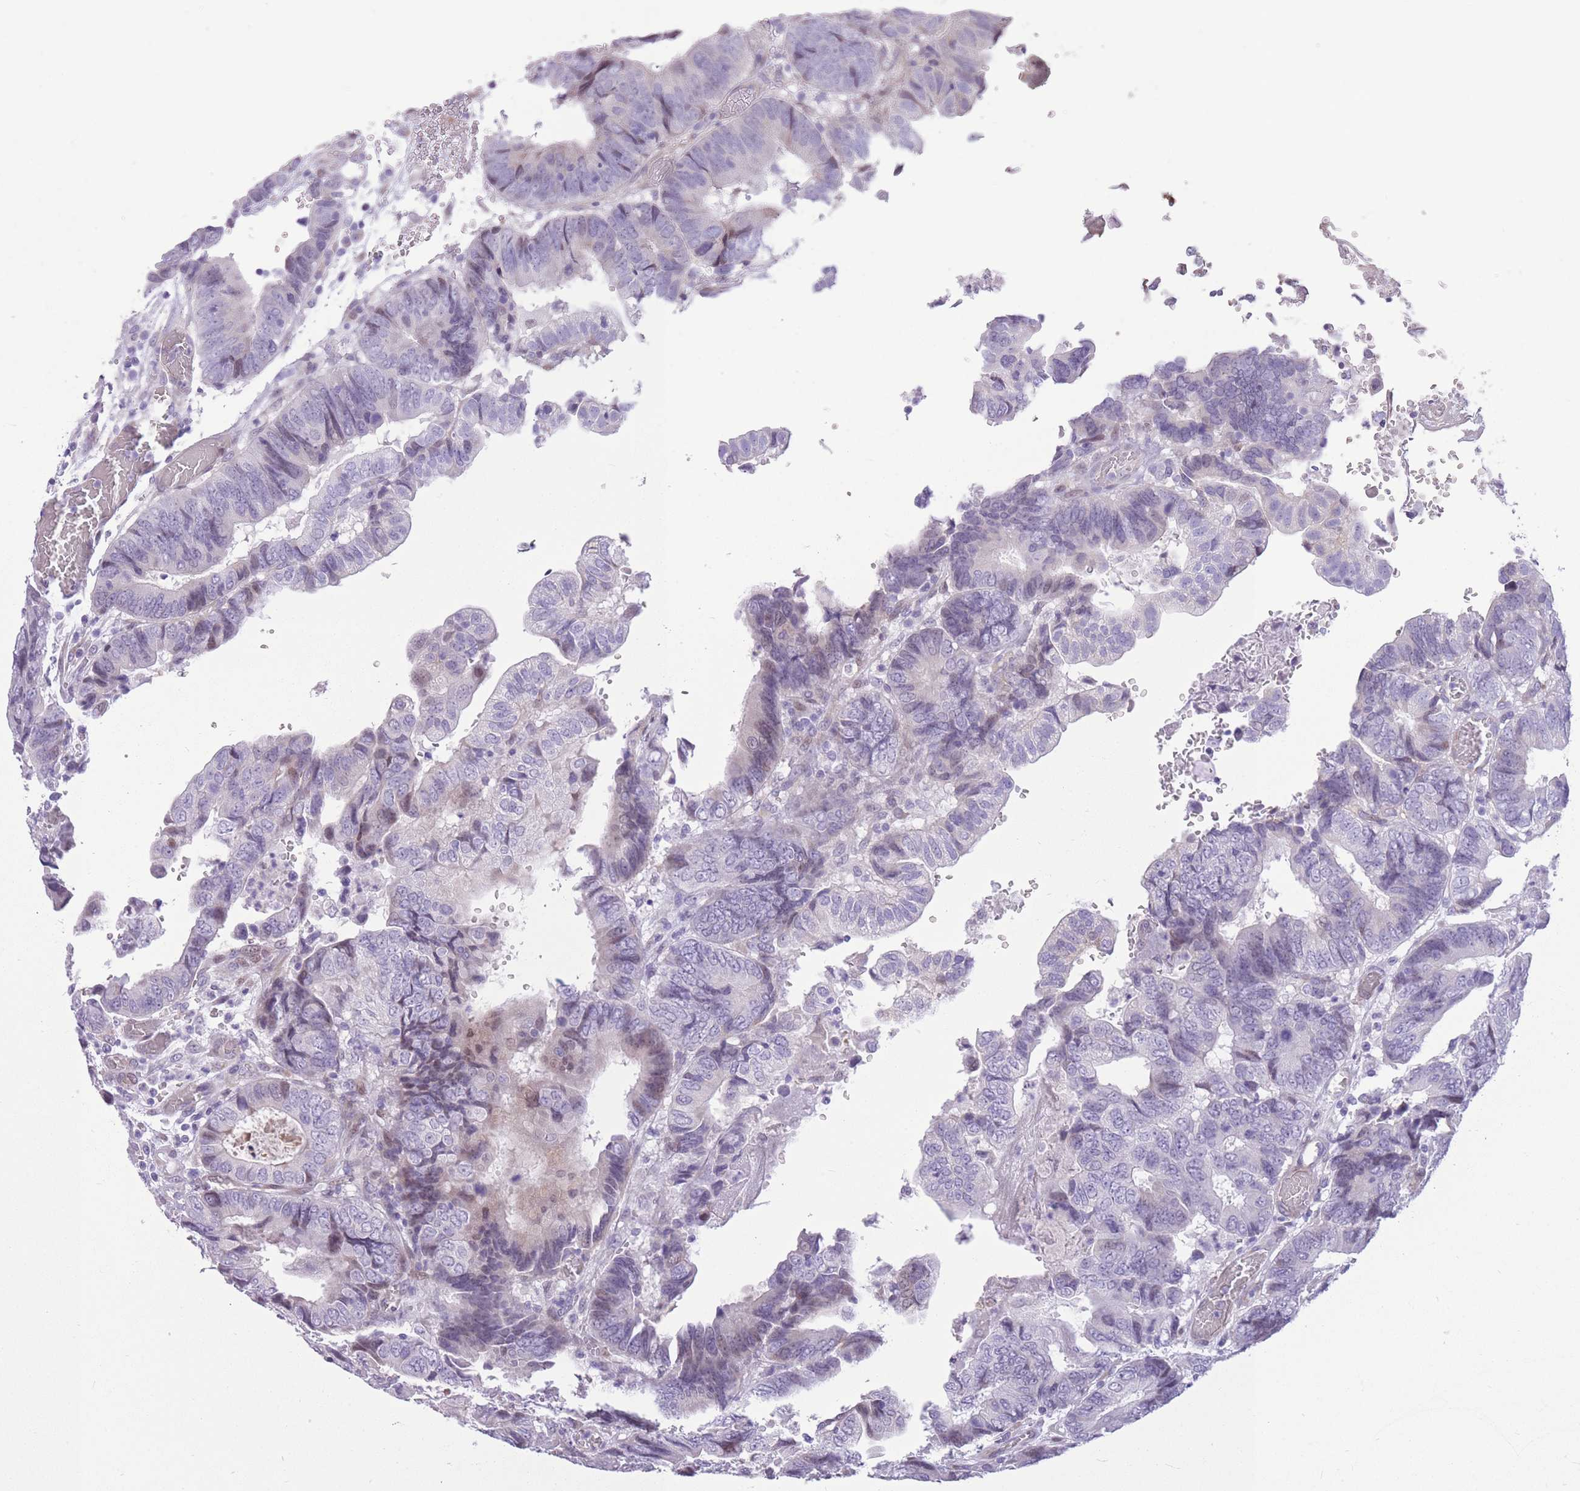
{"staining": {"intensity": "negative", "quantity": "none", "location": "none"}, "tissue": "colorectal cancer", "cell_type": "Tumor cells", "image_type": "cancer", "snomed": [{"axis": "morphology", "description": "Adenocarcinoma, NOS"}, {"axis": "topography", "description": "Colon"}], "caption": "Colorectal cancer (adenocarcinoma) was stained to show a protein in brown. There is no significant positivity in tumor cells.", "gene": "WDR70", "patient": {"sex": "male", "age": 85}}